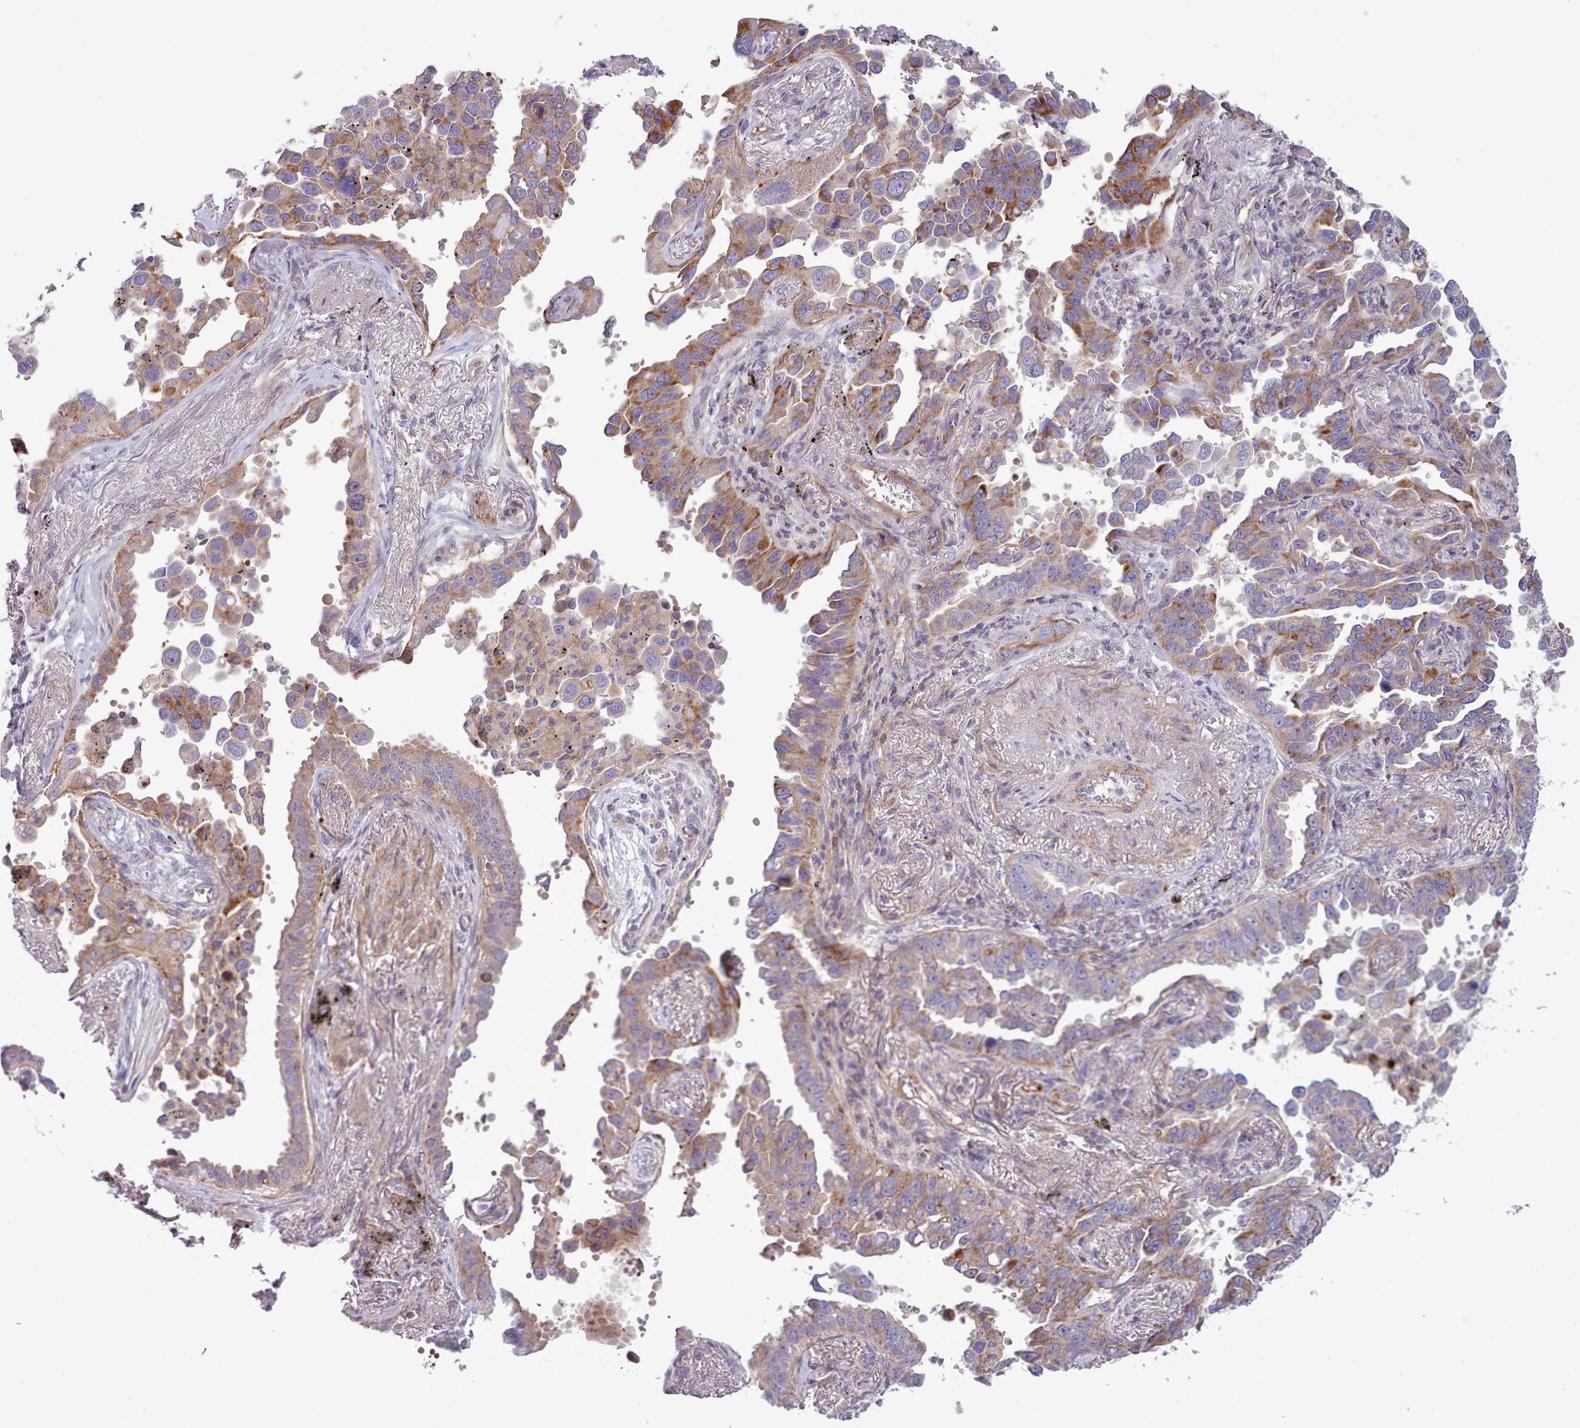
{"staining": {"intensity": "moderate", "quantity": "25%-75%", "location": "cytoplasmic/membranous"}, "tissue": "lung cancer", "cell_type": "Tumor cells", "image_type": "cancer", "snomed": [{"axis": "morphology", "description": "Adenocarcinoma, NOS"}, {"axis": "topography", "description": "Lung"}], "caption": "Protein expression analysis of human adenocarcinoma (lung) reveals moderate cytoplasmic/membranous staining in about 25%-75% of tumor cells.", "gene": "TENT4B", "patient": {"sex": "male", "age": 67}}